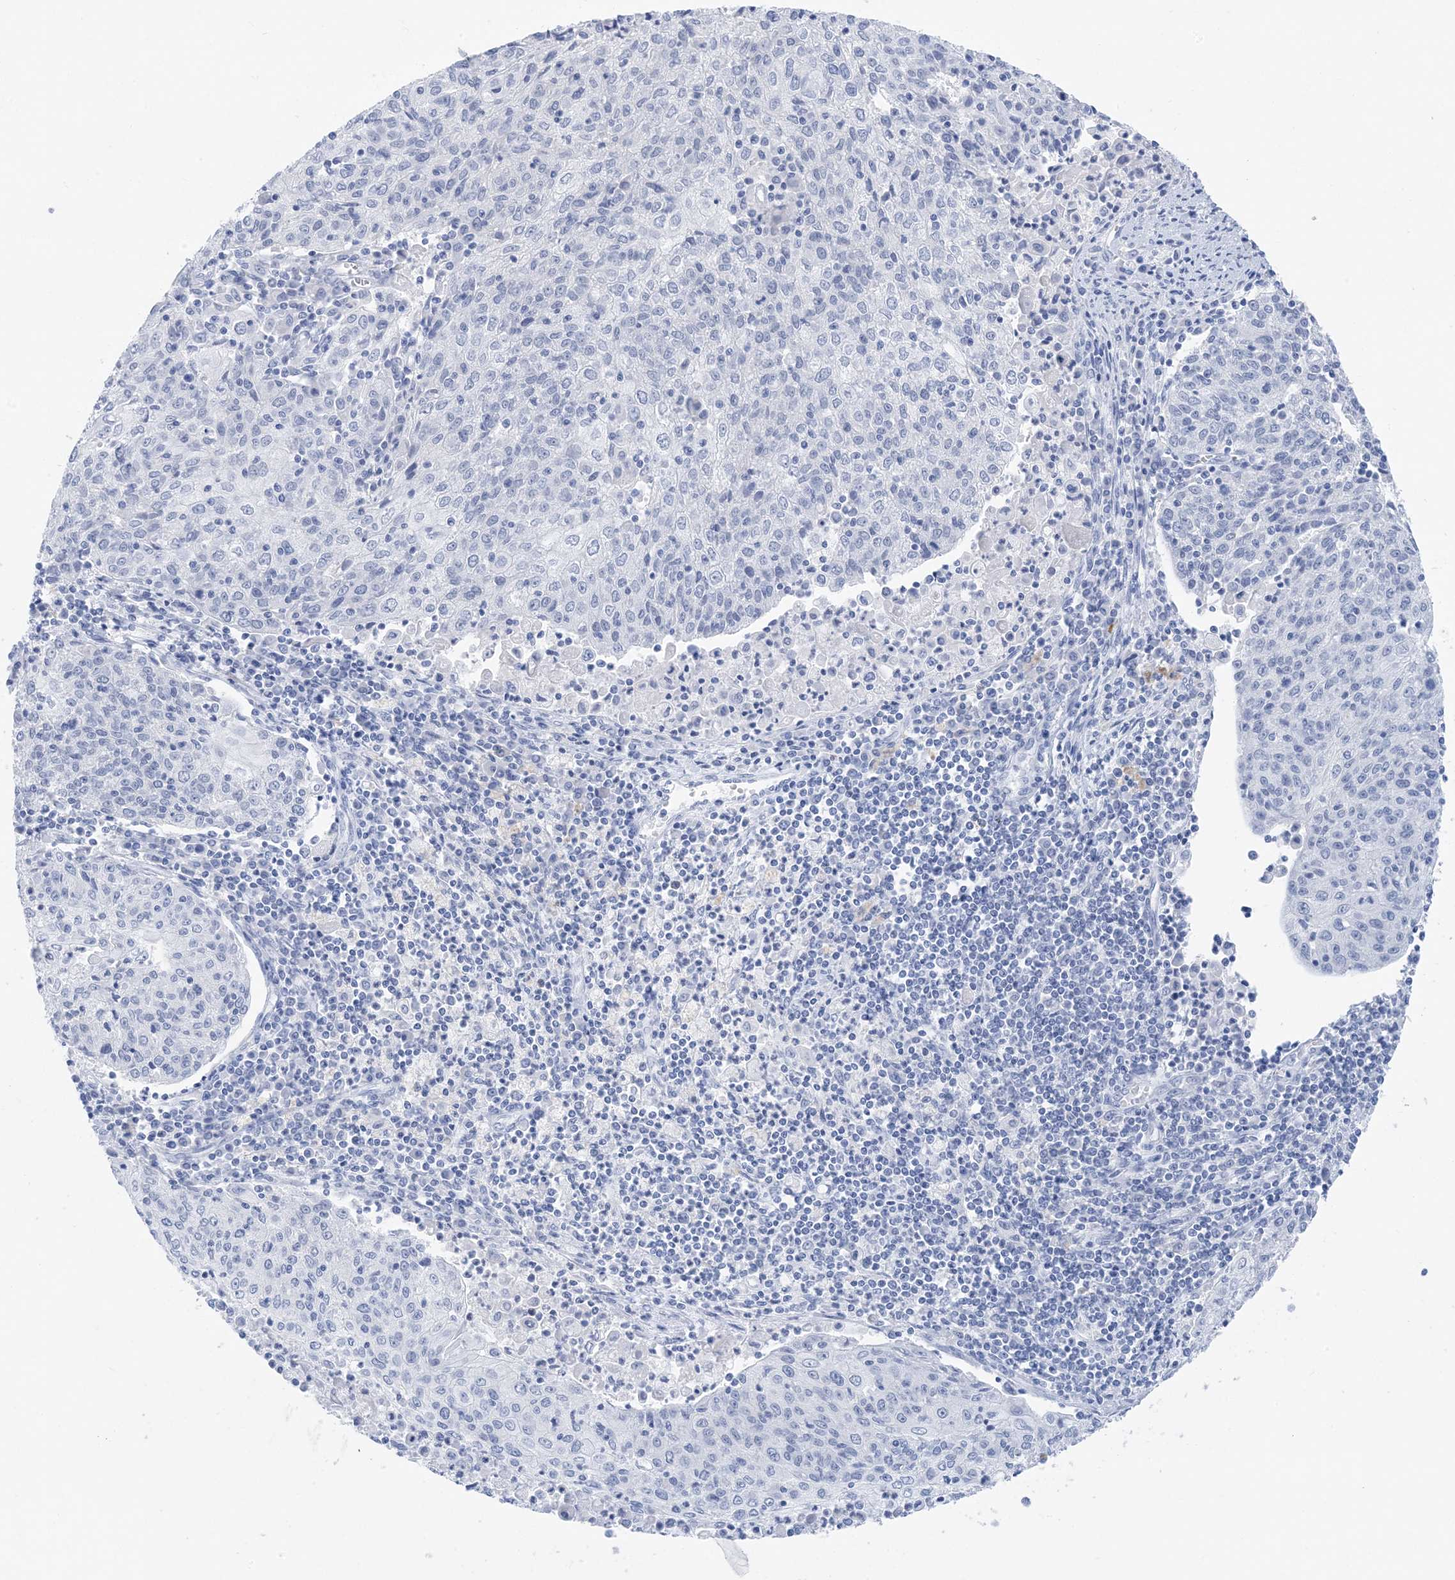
{"staining": {"intensity": "negative", "quantity": "none", "location": "none"}, "tissue": "cervical cancer", "cell_type": "Tumor cells", "image_type": "cancer", "snomed": [{"axis": "morphology", "description": "Squamous cell carcinoma, NOS"}, {"axis": "topography", "description": "Cervix"}], "caption": "Immunohistochemistry photomicrograph of human cervical cancer (squamous cell carcinoma) stained for a protein (brown), which reveals no expression in tumor cells. (Stains: DAB (3,3'-diaminobenzidine) immunohistochemistry (IHC) with hematoxylin counter stain, Microscopy: brightfield microscopy at high magnification).", "gene": "SH3YL1", "patient": {"sex": "female", "age": 48}}